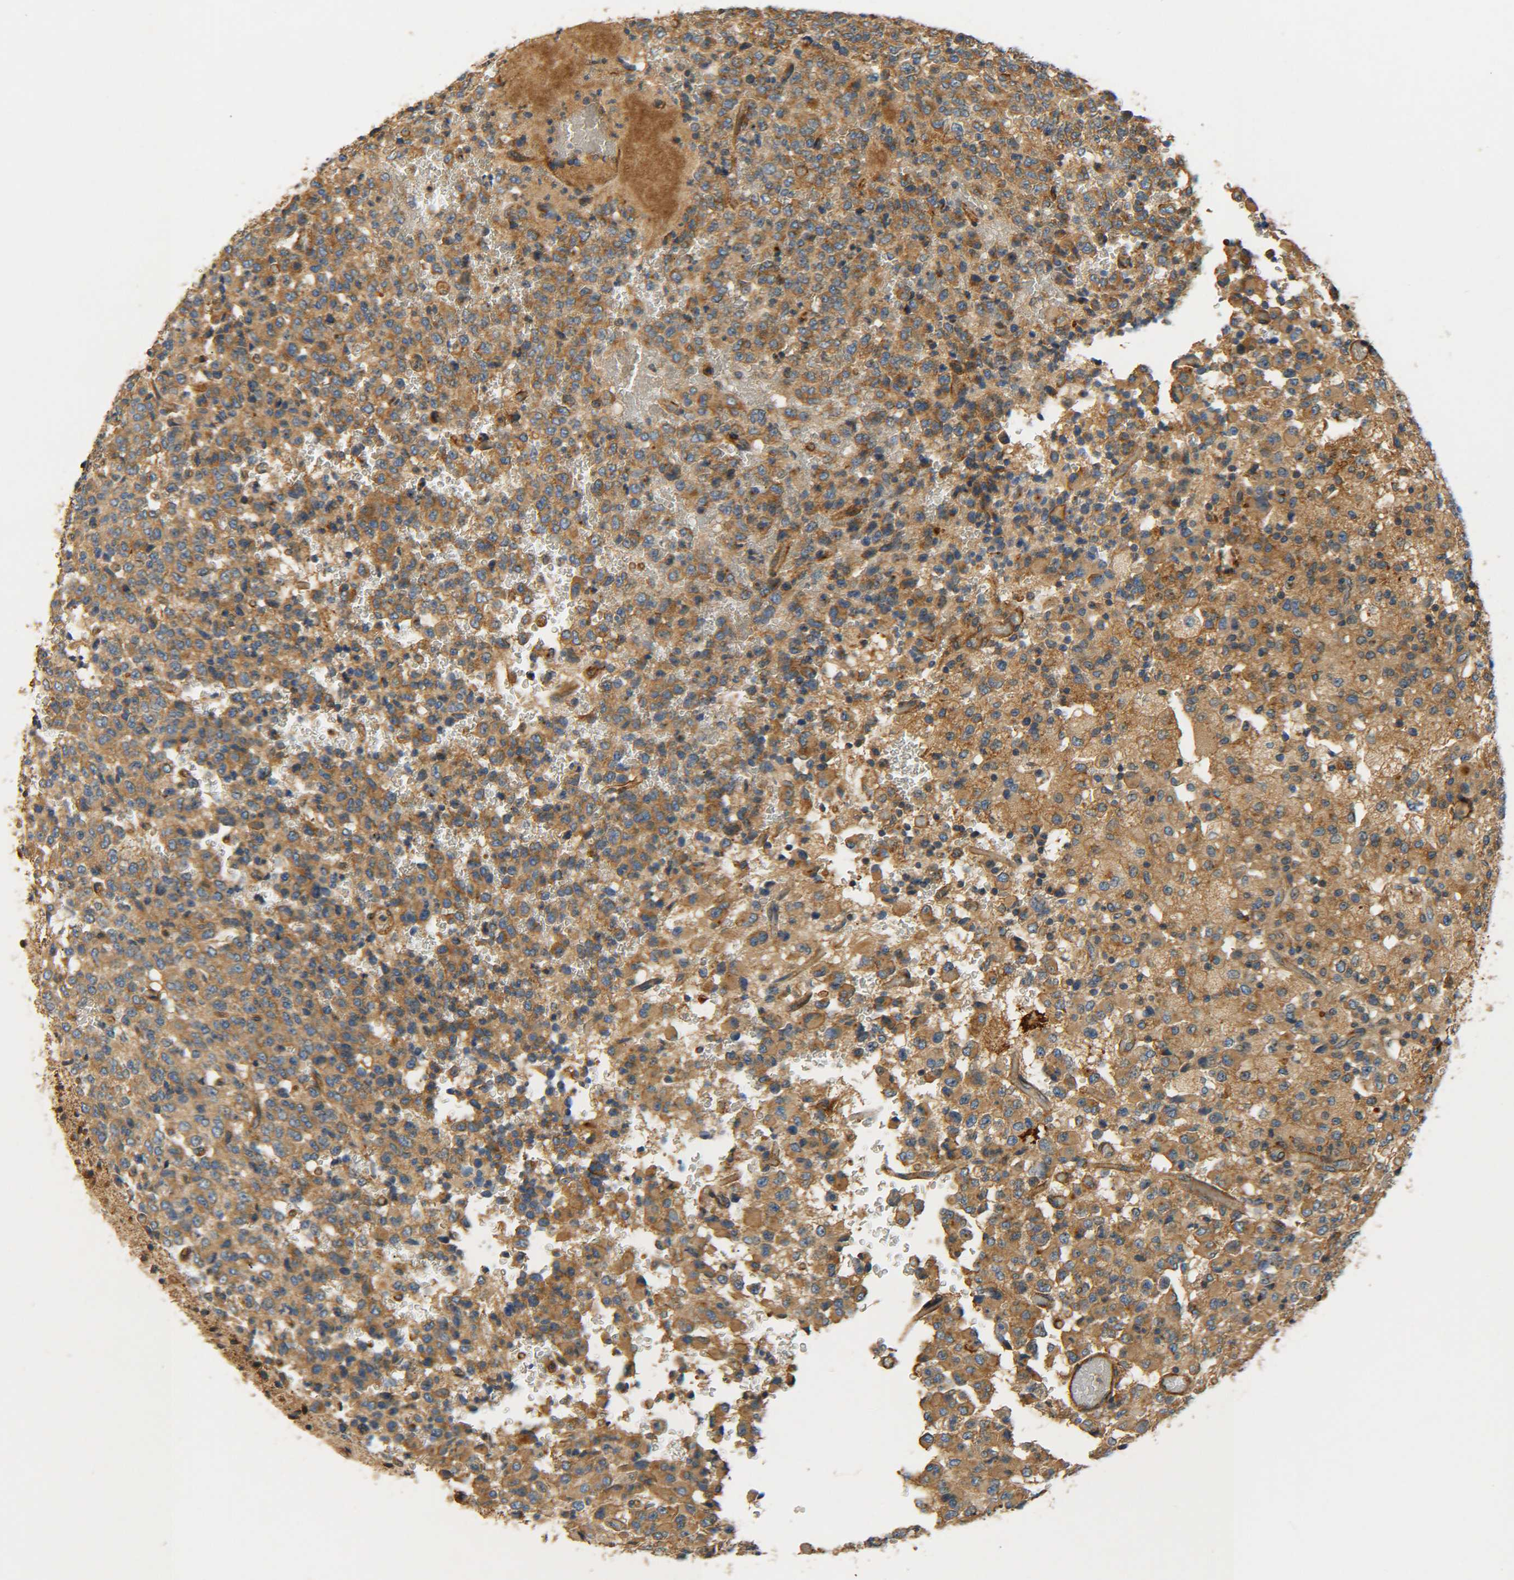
{"staining": {"intensity": "moderate", "quantity": ">75%", "location": "cytoplasmic/membranous"}, "tissue": "glioma", "cell_type": "Tumor cells", "image_type": "cancer", "snomed": [{"axis": "morphology", "description": "Glioma, malignant, High grade"}, {"axis": "topography", "description": "pancreas cauda"}], "caption": "Malignant glioma (high-grade) tissue reveals moderate cytoplasmic/membranous expression in about >75% of tumor cells, visualized by immunohistochemistry. Nuclei are stained in blue.", "gene": "LRCH3", "patient": {"sex": "male", "age": 60}}